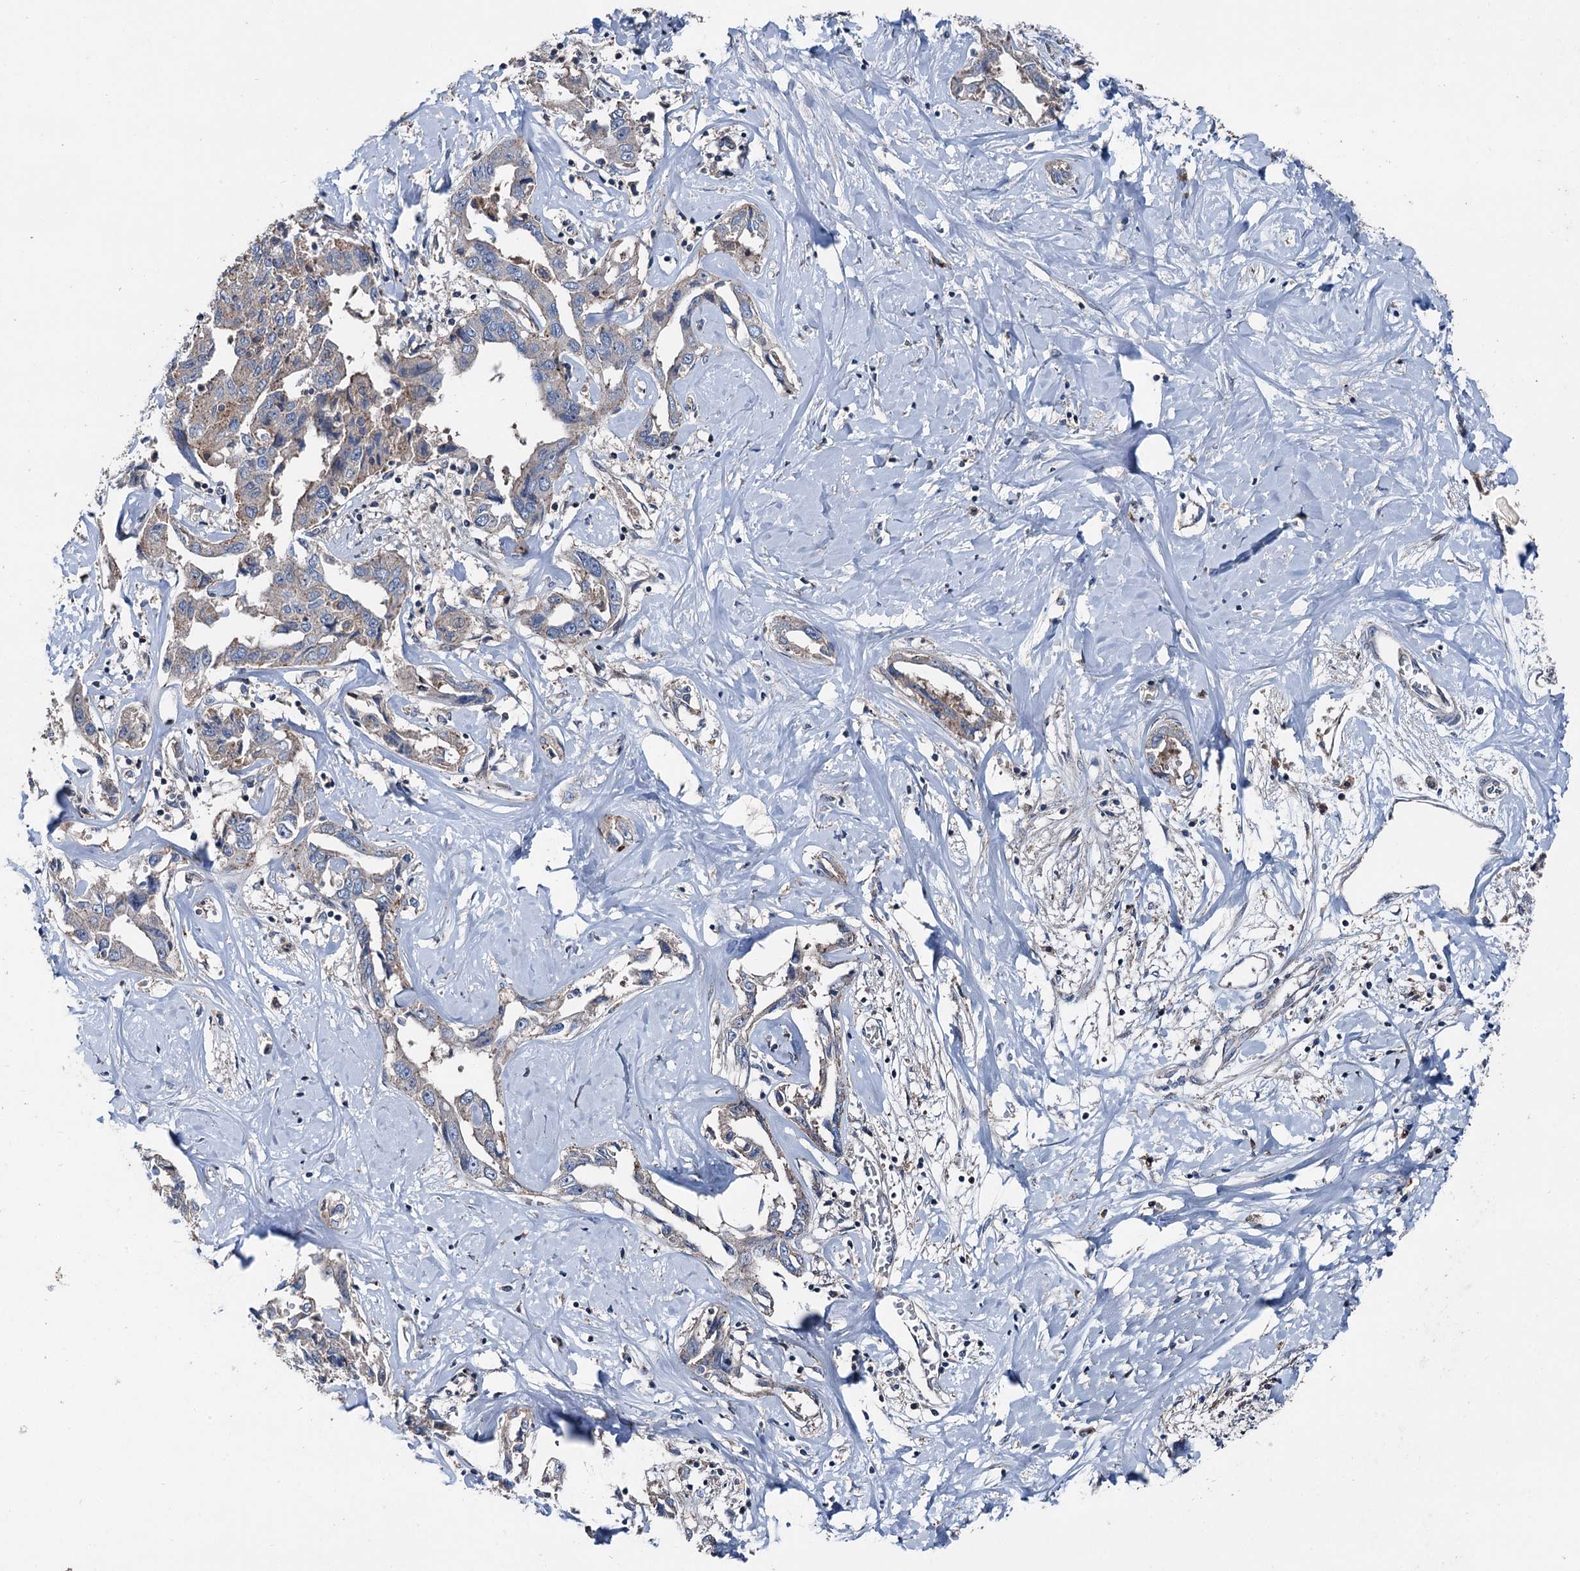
{"staining": {"intensity": "weak", "quantity": "<25%", "location": "cytoplasmic/membranous"}, "tissue": "liver cancer", "cell_type": "Tumor cells", "image_type": "cancer", "snomed": [{"axis": "morphology", "description": "Cholangiocarcinoma"}, {"axis": "topography", "description": "Liver"}], "caption": "Immunohistochemistry (IHC) of liver cancer (cholangiocarcinoma) reveals no positivity in tumor cells.", "gene": "RUFY1", "patient": {"sex": "male", "age": 59}}